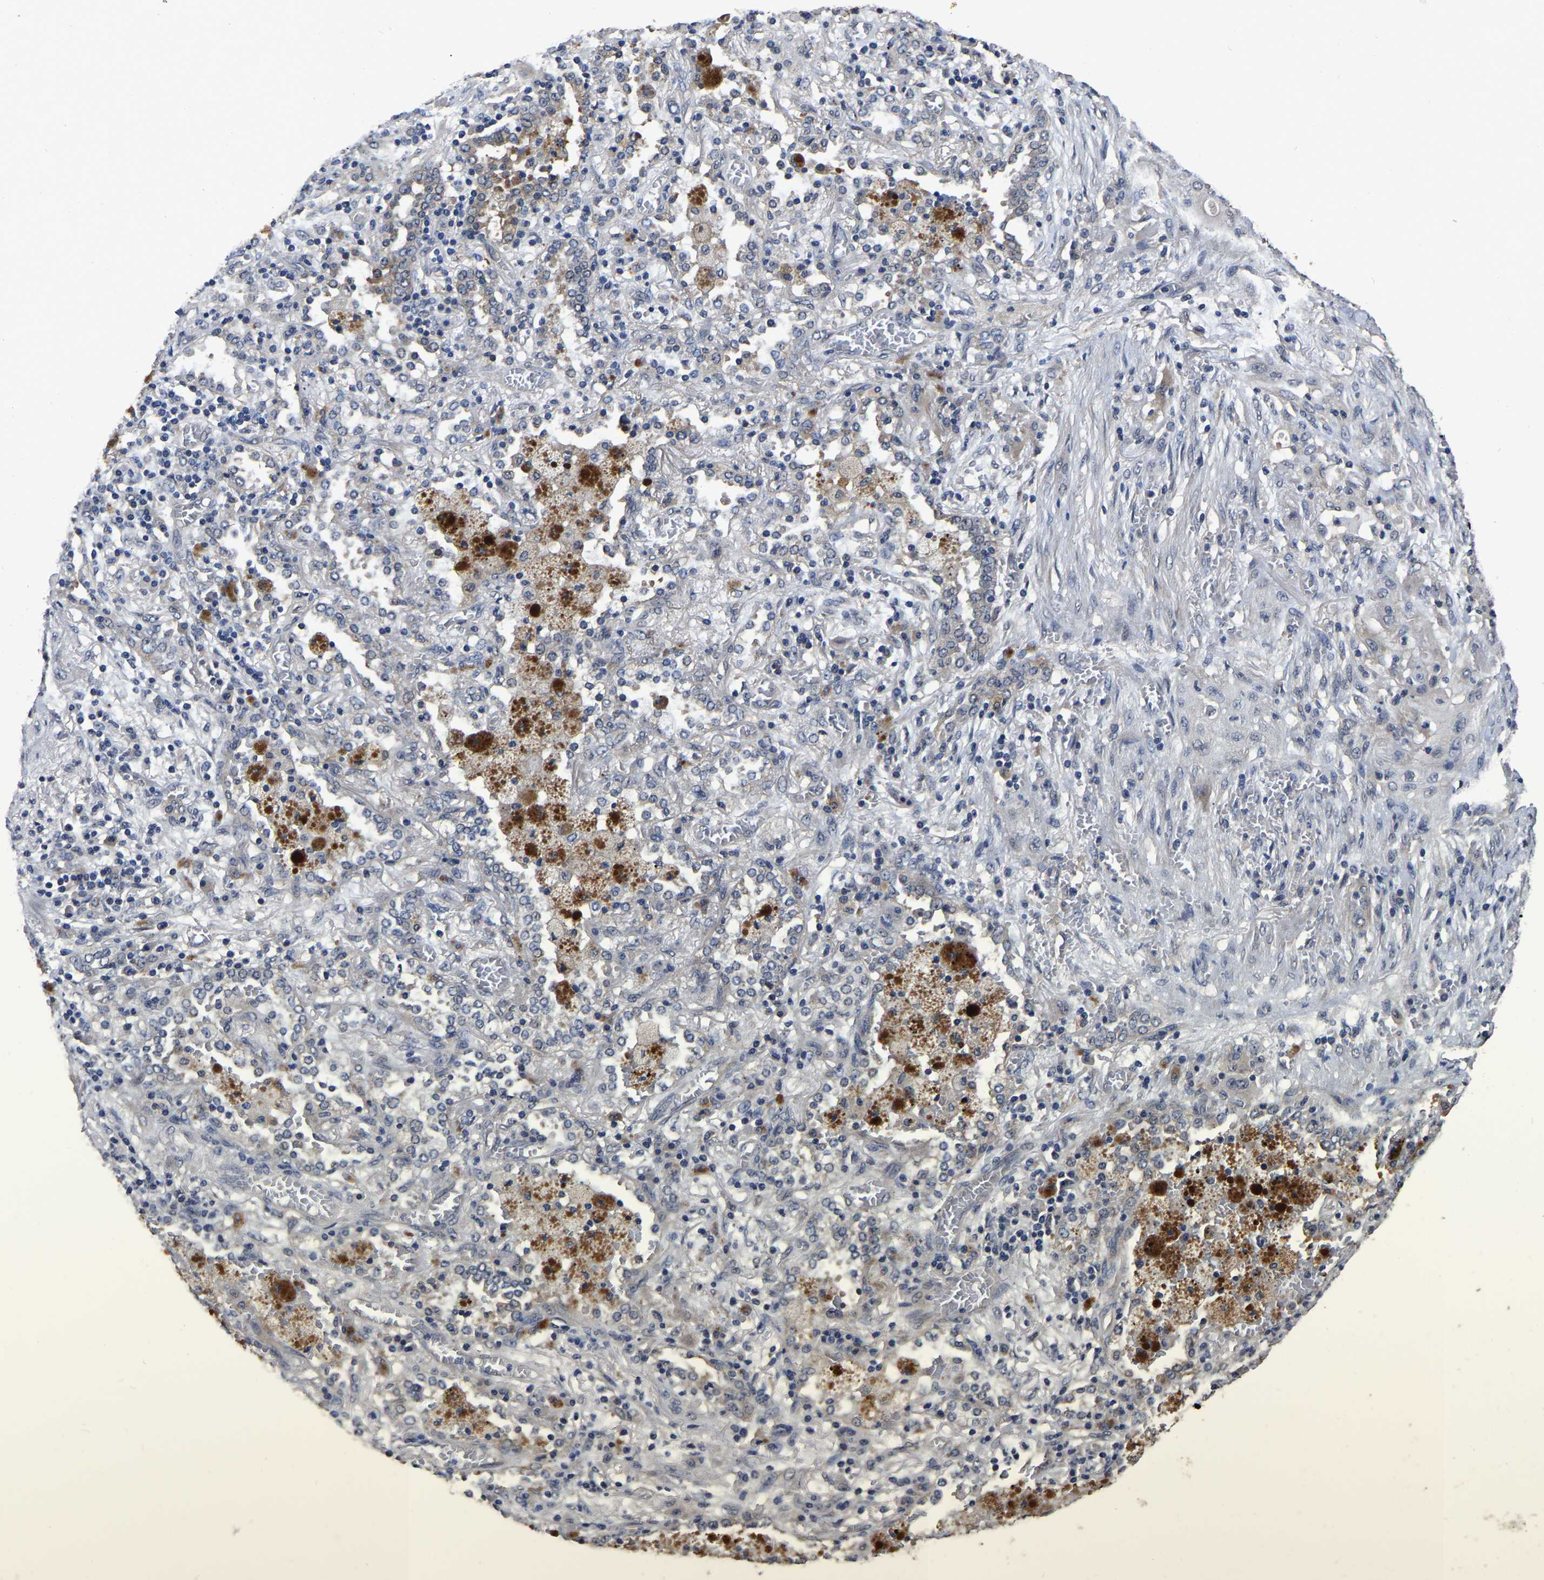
{"staining": {"intensity": "negative", "quantity": "none", "location": "none"}, "tissue": "lung cancer", "cell_type": "Tumor cells", "image_type": "cancer", "snomed": [{"axis": "morphology", "description": "Squamous cell carcinoma, NOS"}, {"axis": "topography", "description": "Lung"}], "caption": "There is no significant positivity in tumor cells of lung cancer (squamous cell carcinoma).", "gene": "STK32C", "patient": {"sex": "female", "age": 47}}